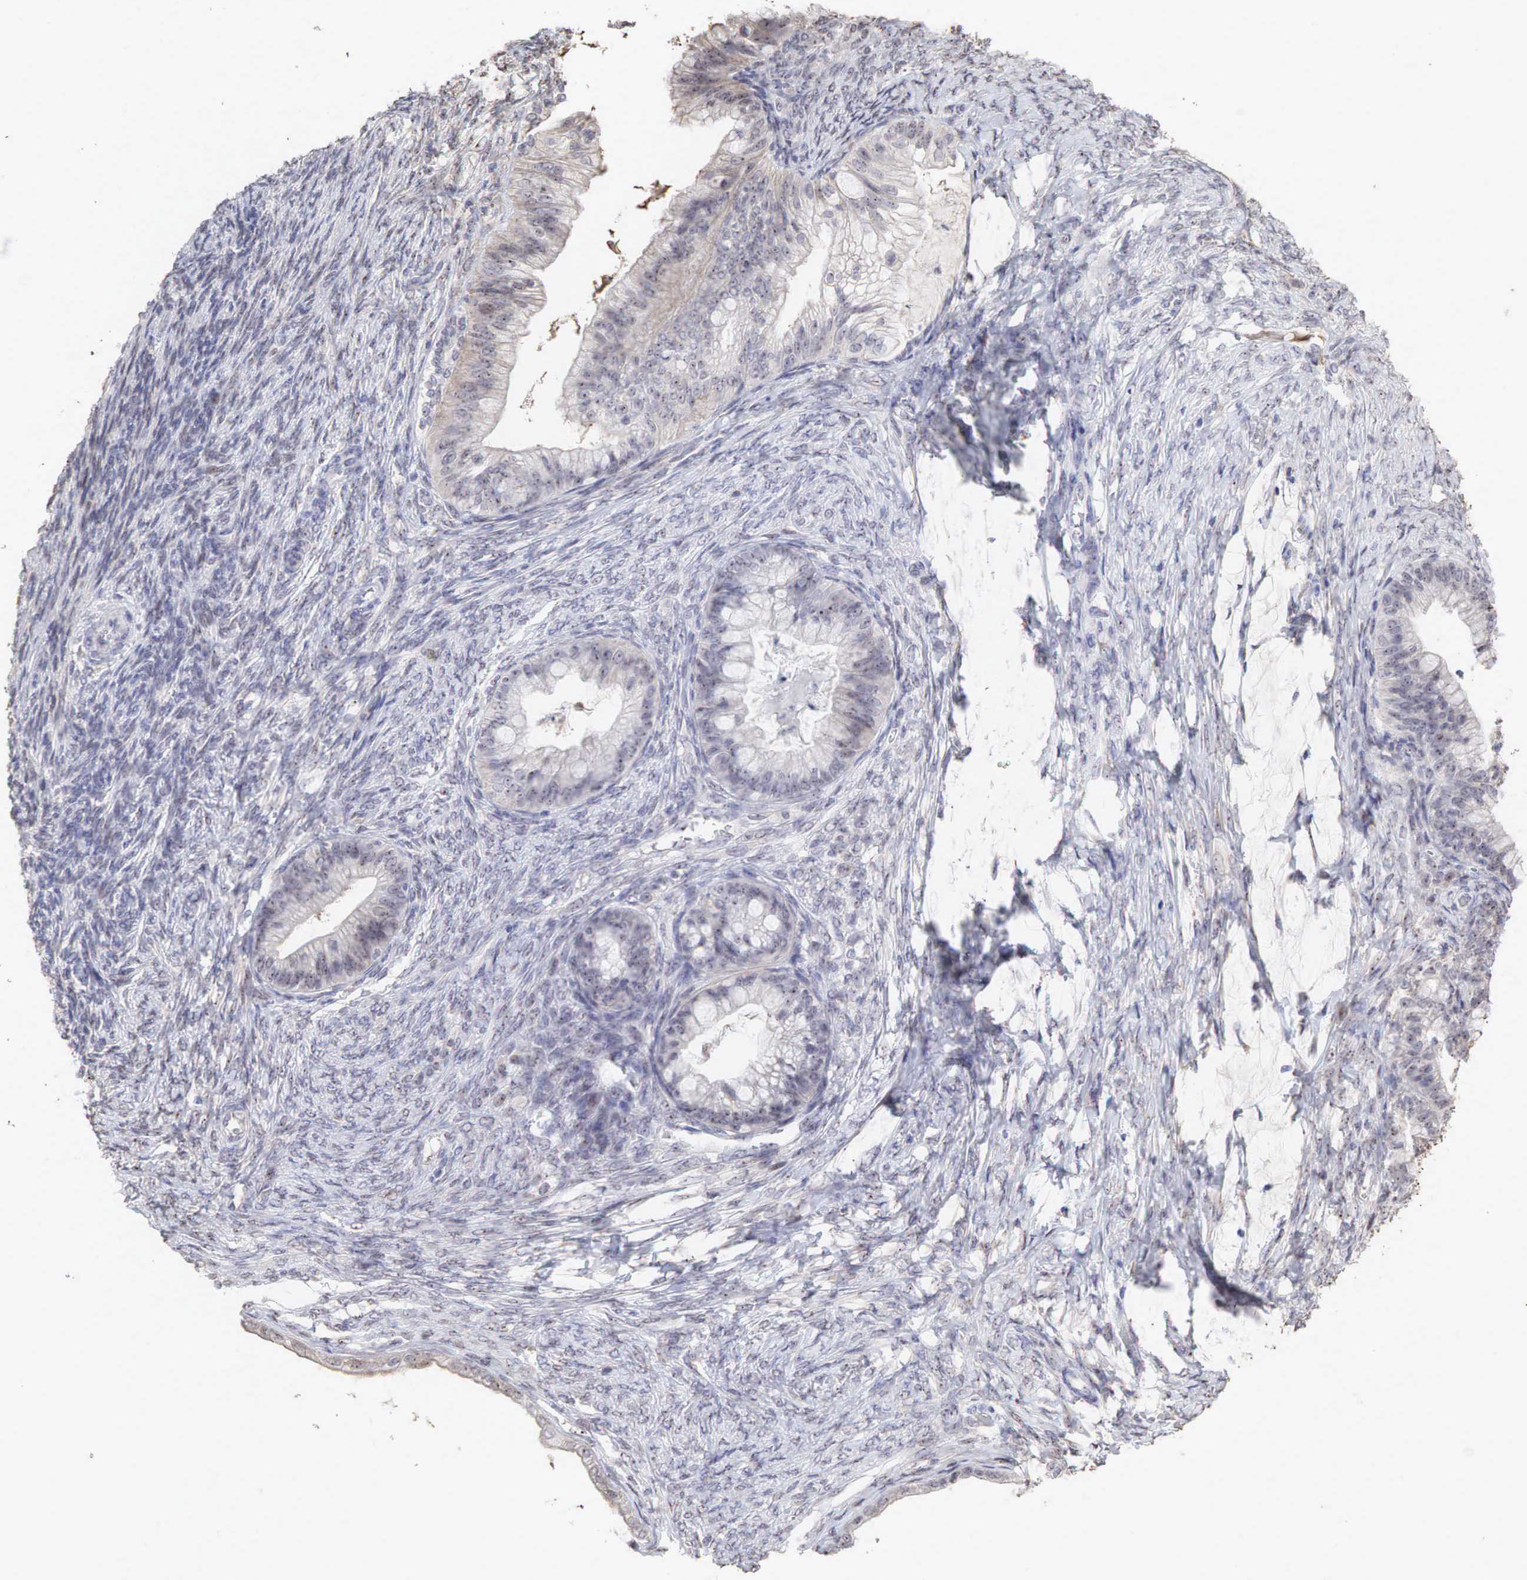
{"staining": {"intensity": "weak", "quantity": "25%-75%", "location": "cytoplasmic/membranous,nuclear"}, "tissue": "ovarian cancer", "cell_type": "Tumor cells", "image_type": "cancer", "snomed": [{"axis": "morphology", "description": "Cystadenocarcinoma, mucinous, NOS"}, {"axis": "topography", "description": "Ovary"}], "caption": "This photomicrograph exhibits IHC staining of mucinous cystadenocarcinoma (ovarian), with low weak cytoplasmic/membranous and nuclear positivity in about 25%-75% of tumor cells.", "gene": "DKC1", "patient": {"sex": "female", "age": 57}}